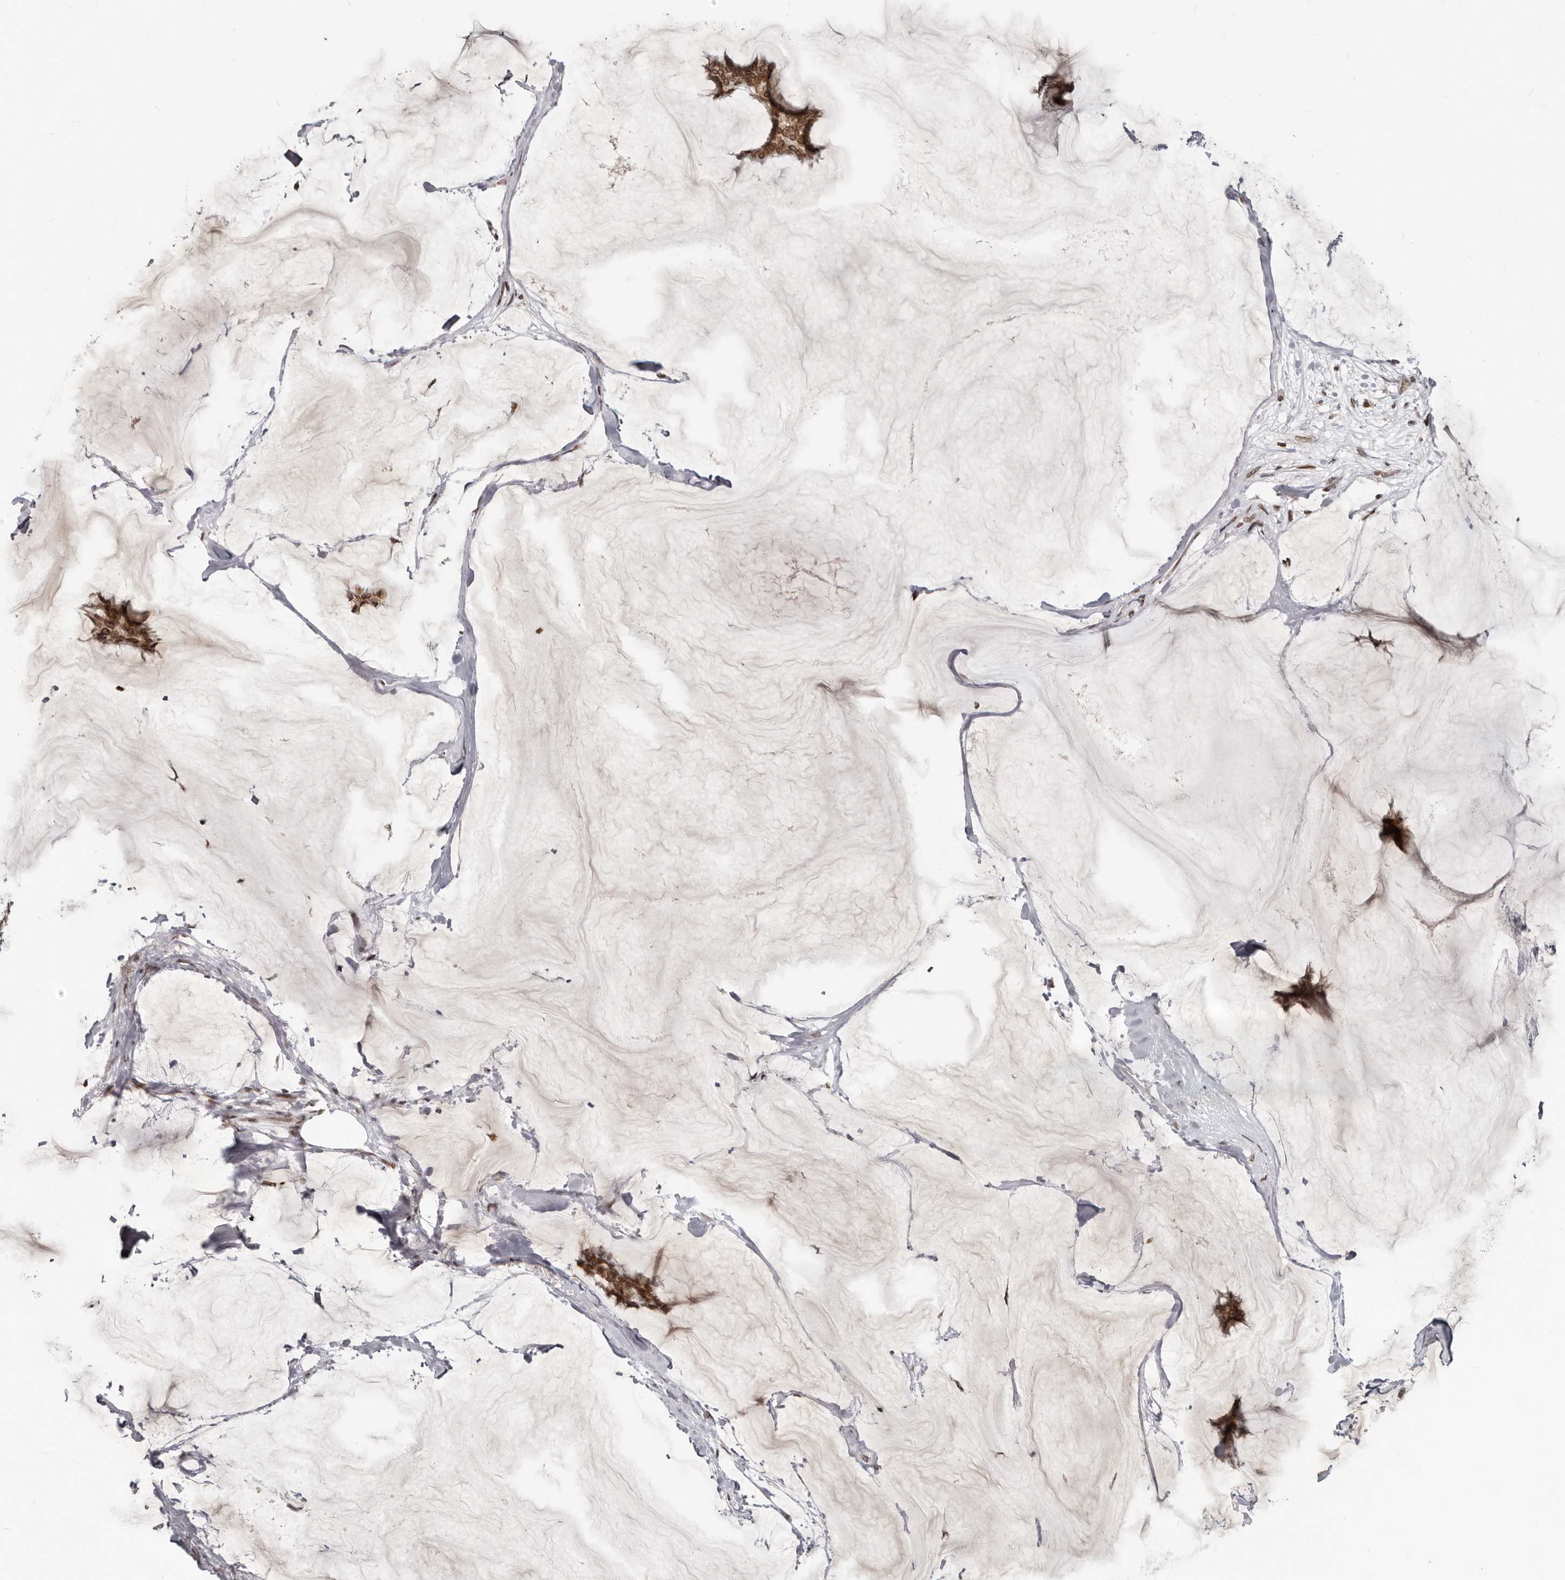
{"staining": {"intensity": "moderate", "quantity": ">75%", "location": "cytoplasmic/membranous,nuclear"}, "tissue": "breast cancer", "cell_type": "Tumor cells", "image_type": "cancer", "snomed": [{"axis": "morphology", "description": "Duct carcinoma"}, {"axis": "topography", "description": "Breast"}], "caption": "This is a photomicrograph of IHC staining of breast intraductal carcinoma, which shows moderate expression in the cytoplasmic/membranous and nuclear of tumor cells.", "gene": "NUP153", "patient": {"sex": "female", "age": 93}}